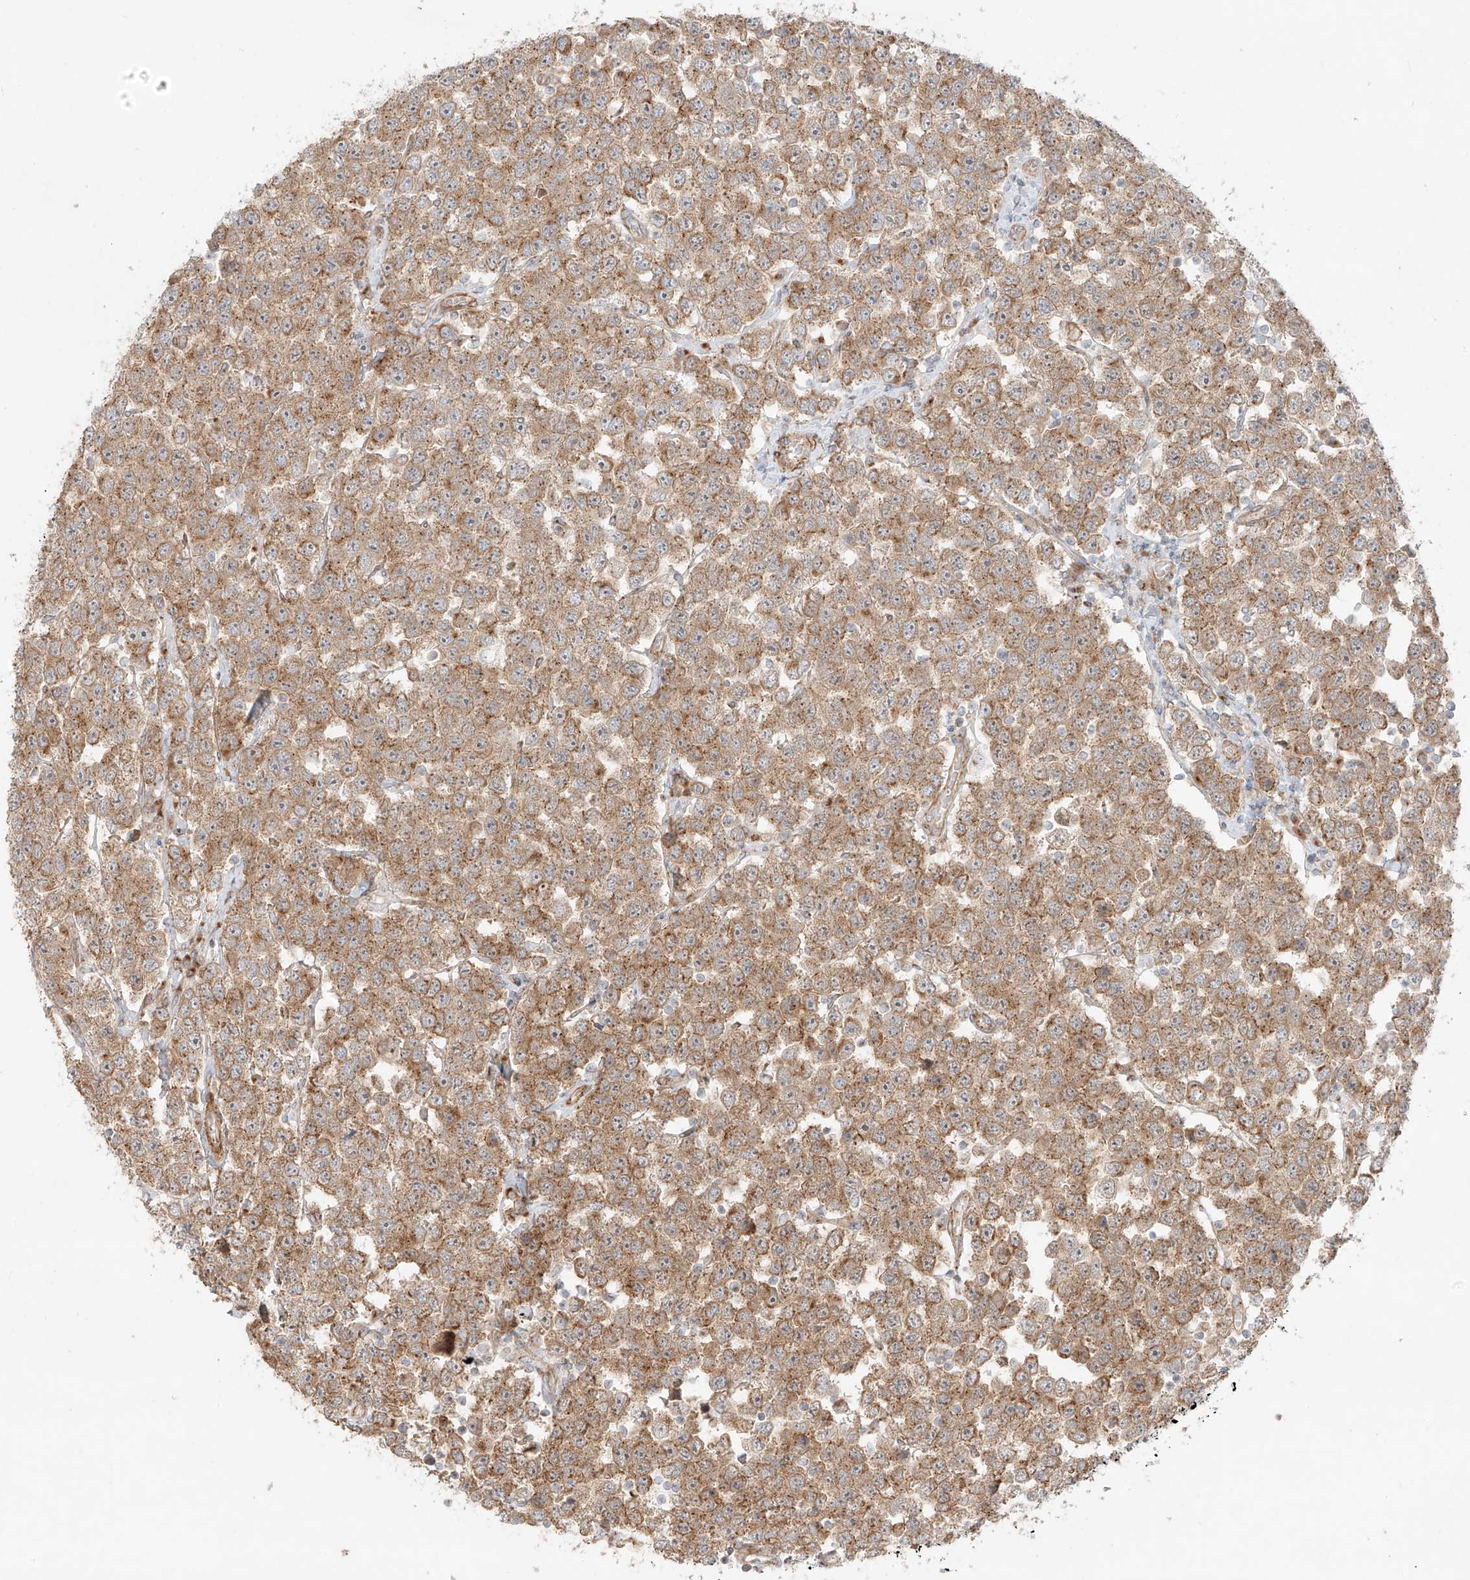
{"staining": {"intensity": "moderate", "quantity": ">75%", "location": "cytoplasmic/membranous"}, "tissue": "testis cancer", "cell_type": "Tumor cells", "image_type": "cancer", "snomed": [{"axis": "morphology", "description": "Seminoma, NOS"}, {"axis": "topography", "description": "Testis"}], "caption": "Testis seminoma stained with a protein marker shows moderate staining in tumor cells.", "gene": "ZNF287", "patient": {"sex": "male", "age": 28}}